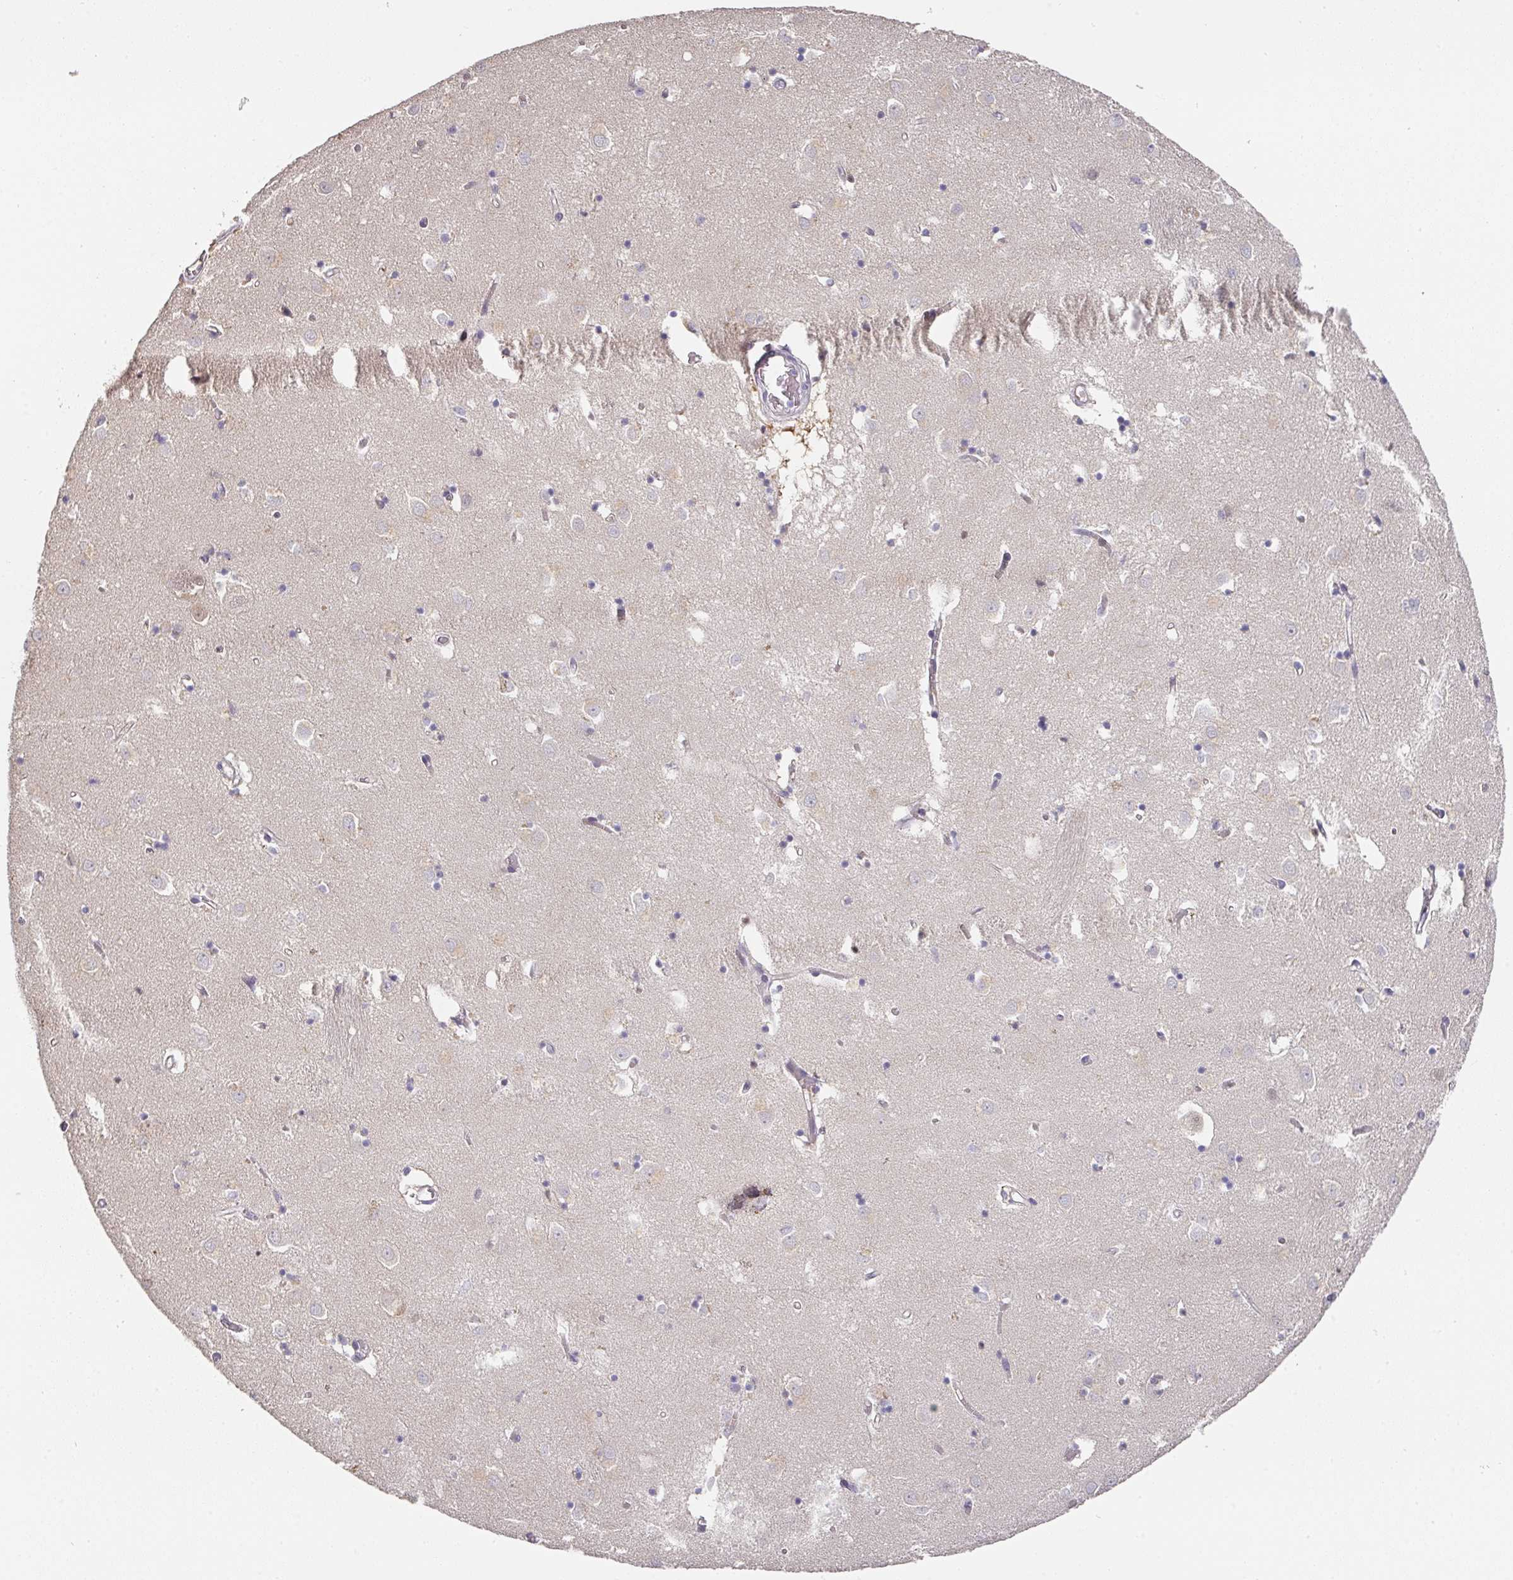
{"staining": {"intensity": "negative", "quantity": "none", "location": "none"}, "tissue": "caudate", "cell_type": "Glial cells", "image_type": "normal", "snomed": [{"axis": "morphology", "description": "Normal tissue, NOS"}, {"axis": "topography", "description": "Lateral ventricle wall"}], "caption": "IHC photomicrograph of normal caudate: human caudate stained with DAB (3,3'-diaminobenzidine) demonstrates no significant protein positivity in glial cells.", "gene": "FOXN4", "patient": {"sex": "male", "age": 70}}